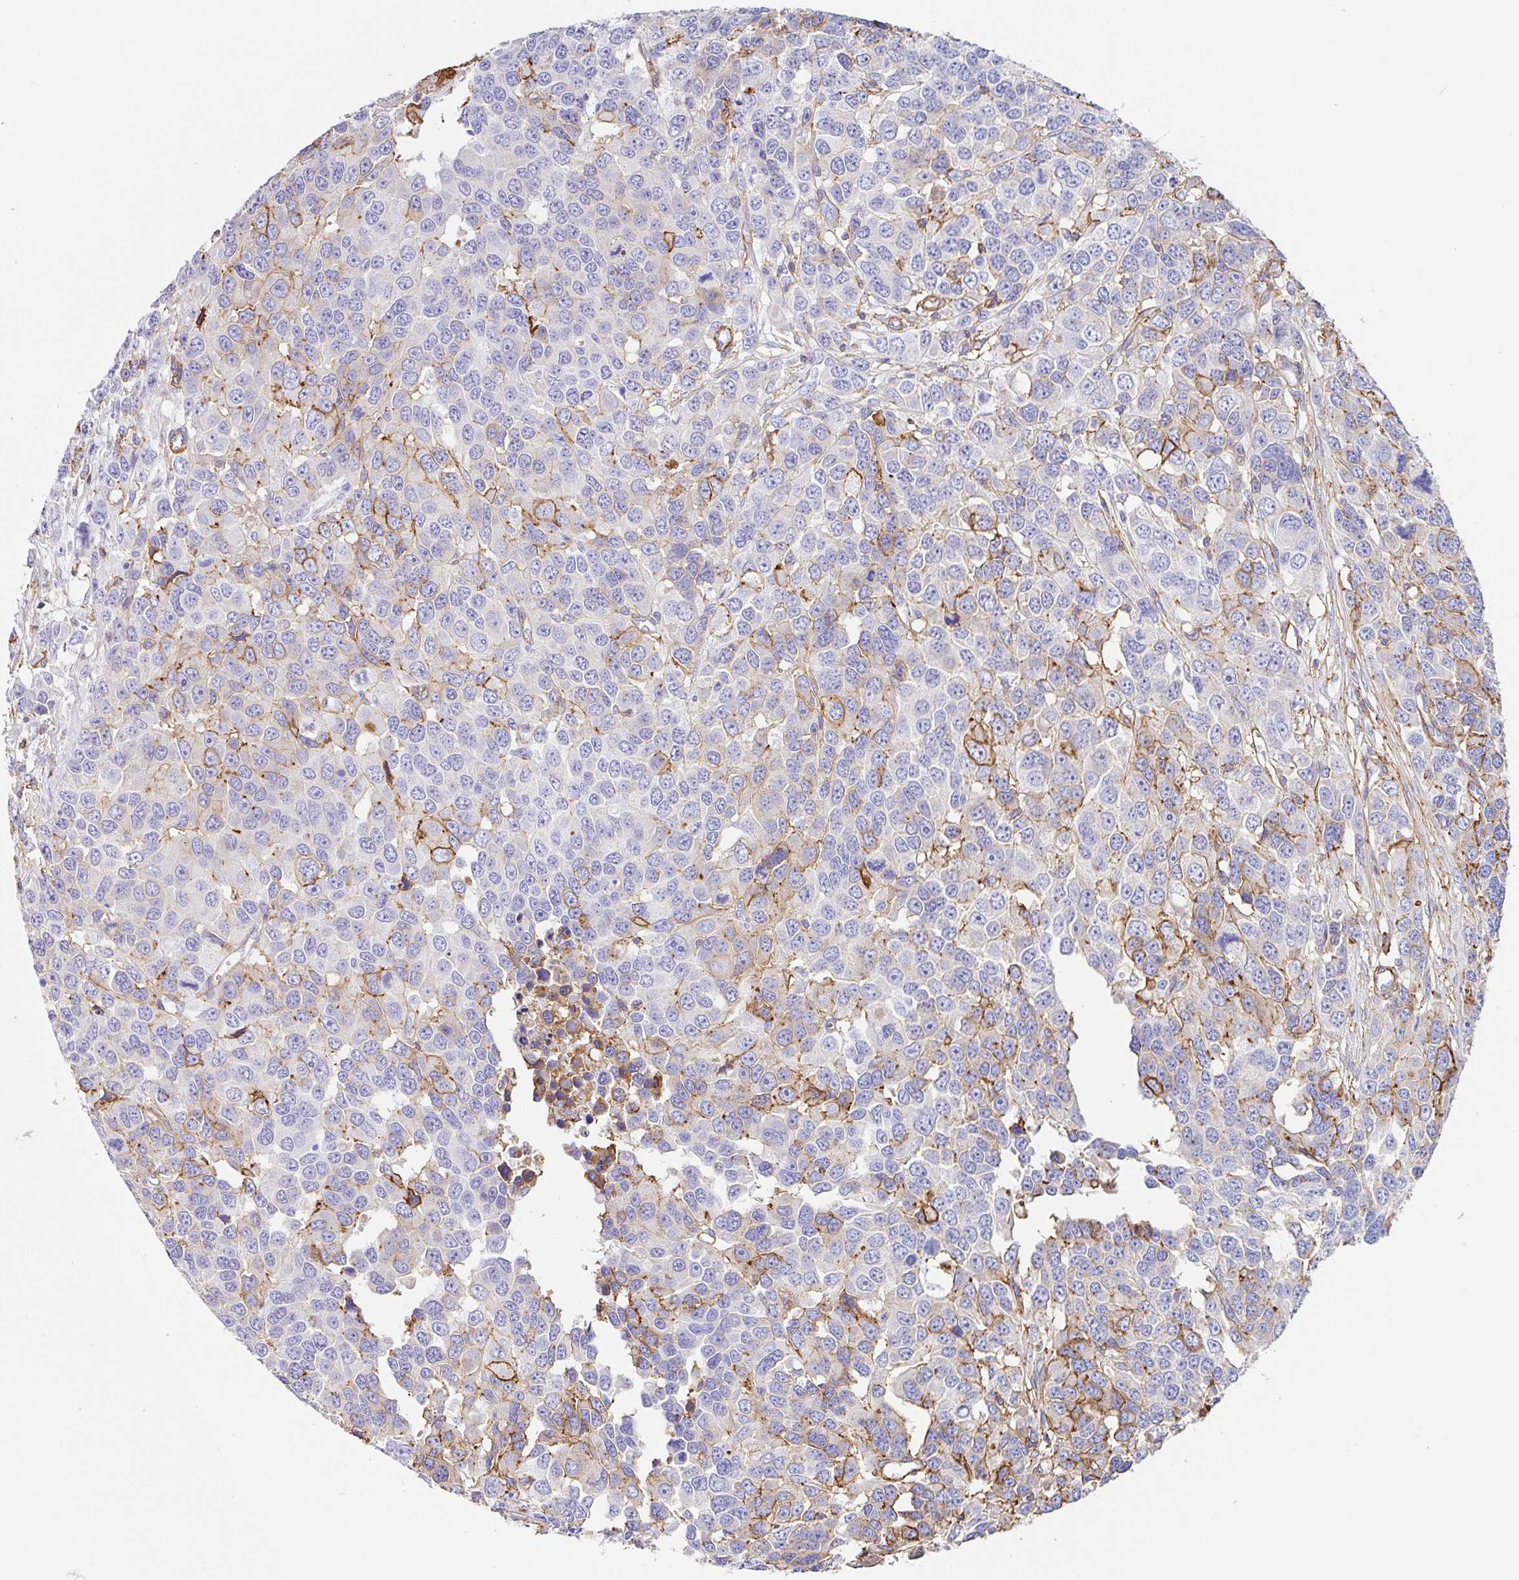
{"staining": {"intensity": "moderate", "quantity": "<25%", "location": "cytoplasmic/membranous"}, "tissue": "ovarian cancer", "cell_type": "Tumor cells", "image_type": "cancer", "snomed": [{"axis": "morphology", "description": "Cystadenocarcinoma, serous, NOS"}, {"axis": "topography", "description": "Ovary"}], "caption": "Human ovarian cancer stained with a protein marker reveals moderate staining in tumor cells.", "gene": "MTTP", "patient": {"sex": "female", "age": 76}}